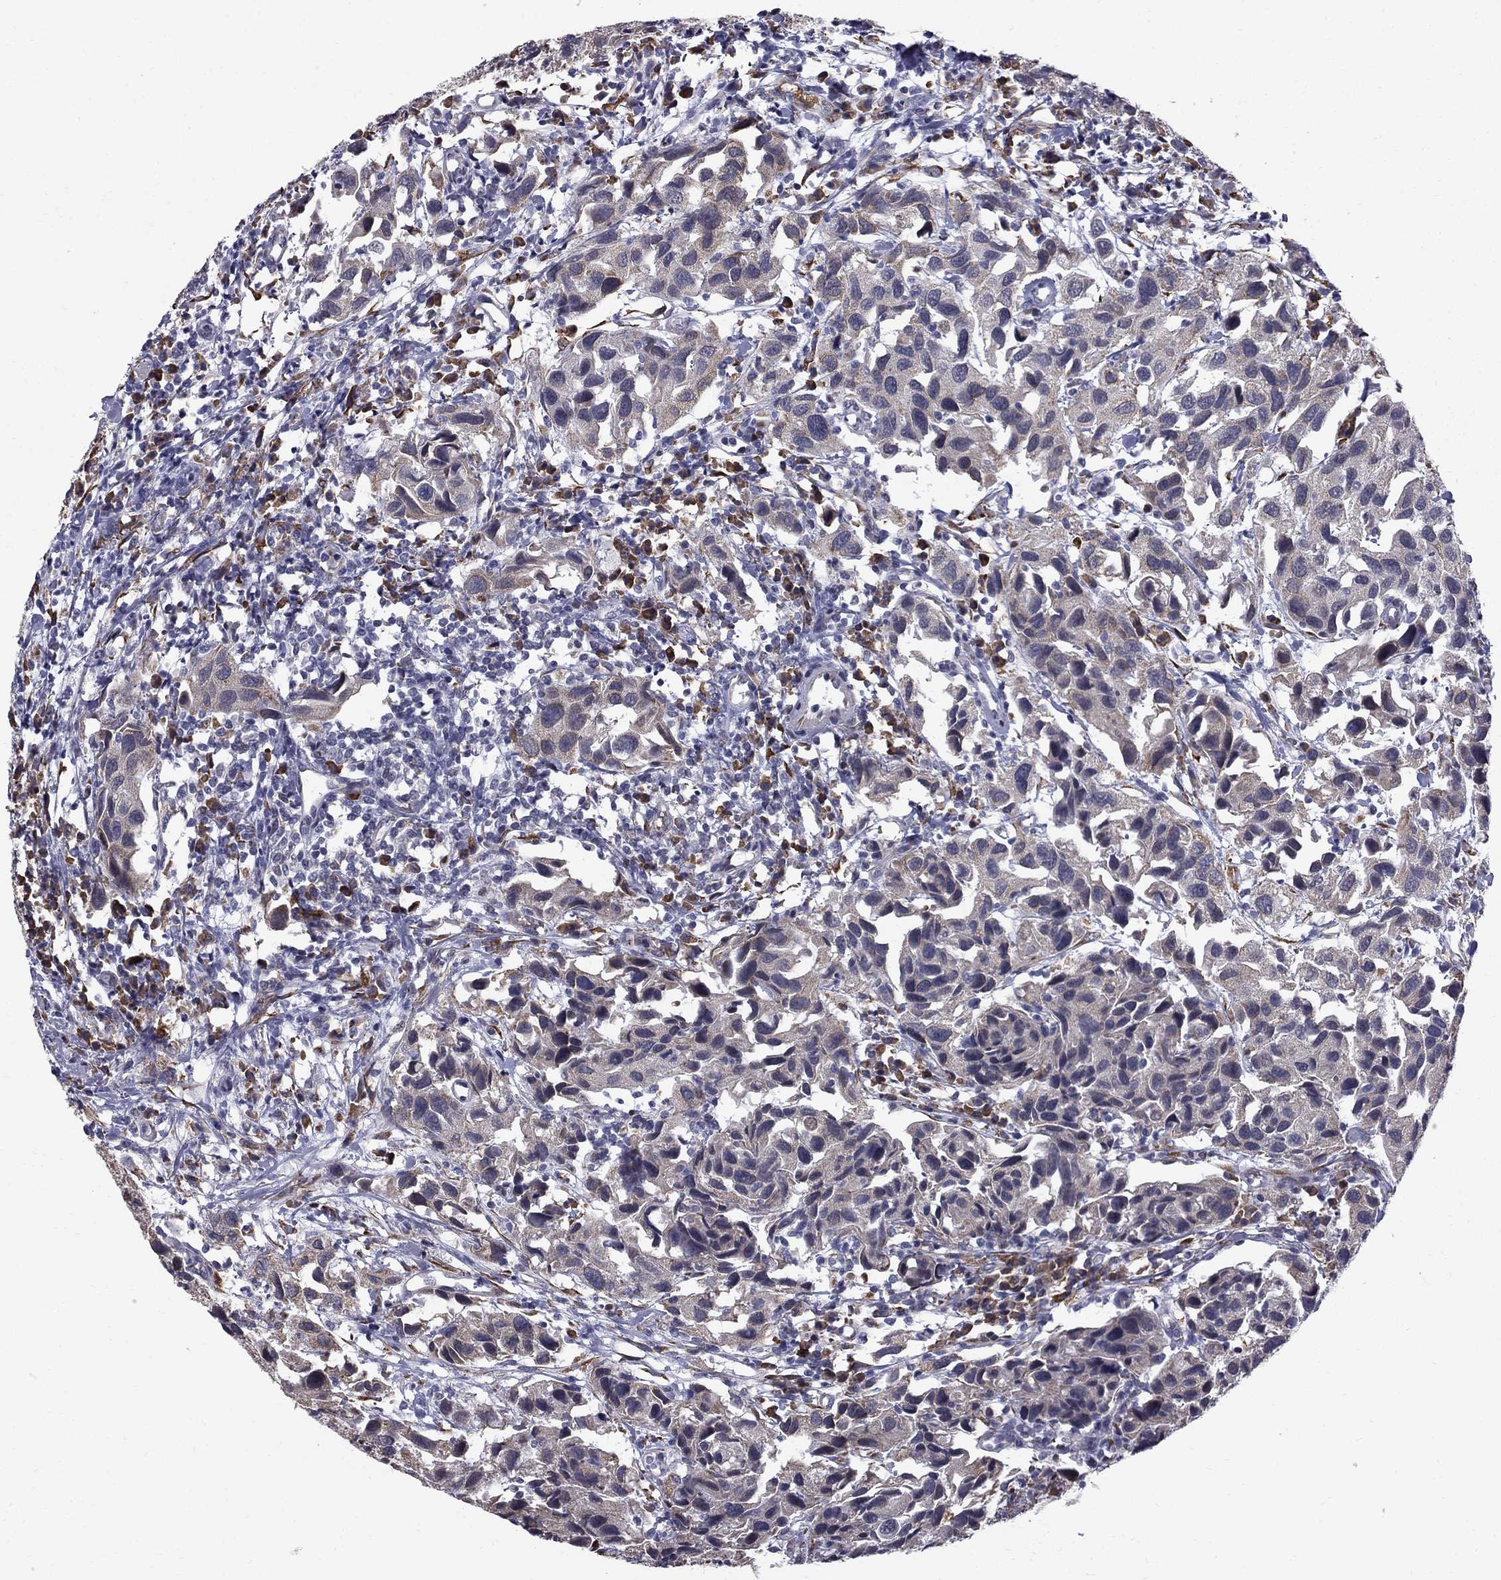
{"staining": {"intensity": "negative", "quantity": "none", "location": "none"}, "tissue": "urothelial cancer", "cell_type": "Tumor cells", "image_type": "cancer", "snomed": [{"axis": "morphology", "description": "Urothelial carcinoma, High grade"}, {"axis": "topography", "description": "Urinary bladder"}], "caption": "The immunohistochemistry (IHC) image has no significant expression in tumor cells of urothelial carcinoma (high-grade) tissue.", "gene": "HSPB2", "patient": {"sex": "male", "age": 79}}